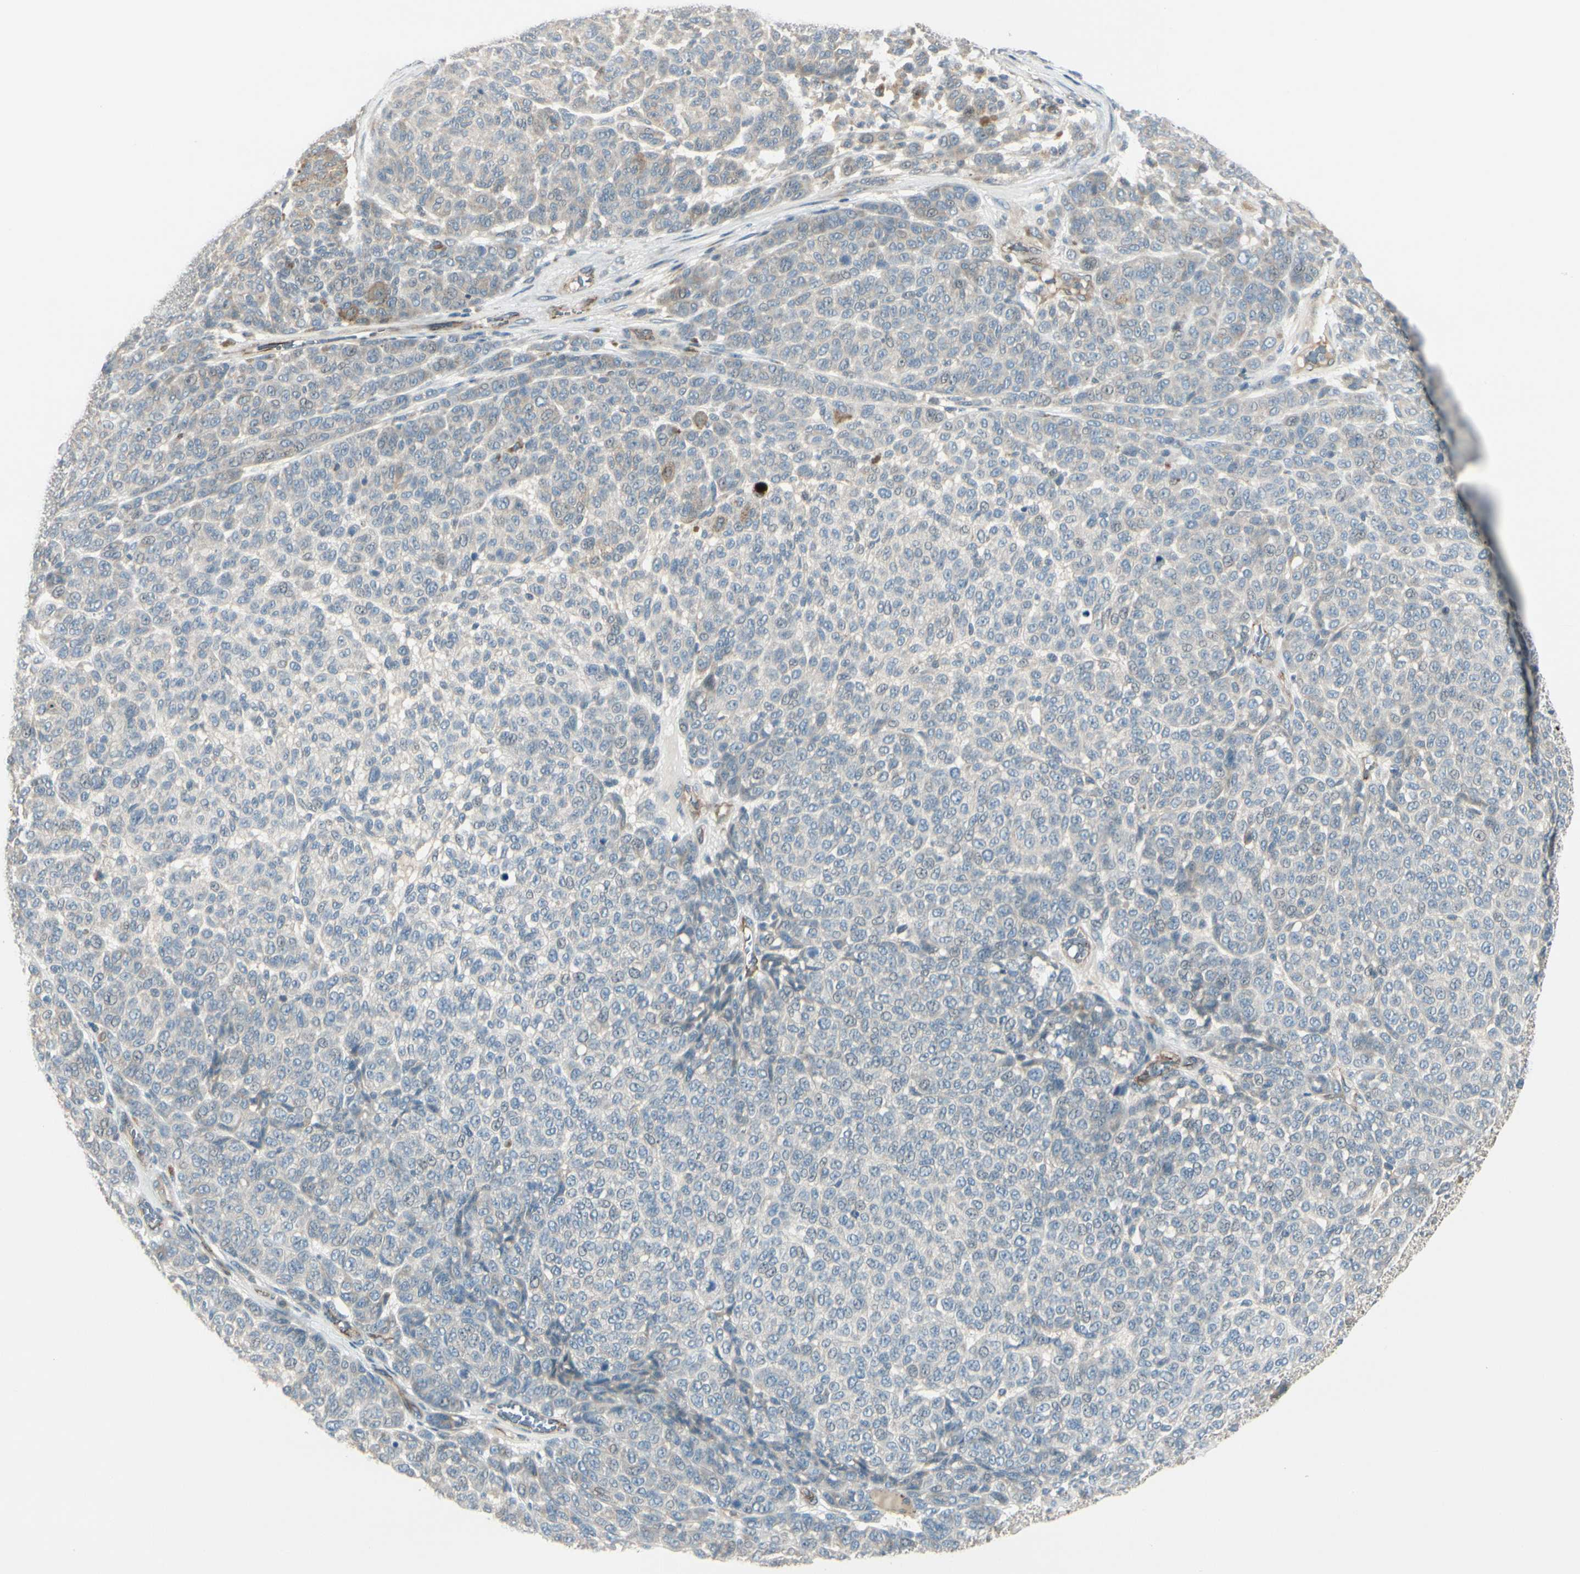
{"staining": {"intensity": "negative", "quantity": "none", "location": "none"}, "tissue": "melanoma", "cell_type": "Tumor cells", "image_type": "cancer", "snomed": [{"axis": "morphology", "description": "Malignant melanoma, NOS"}, {"axis": "topography", "description": "Skin"}], "caption": "Immunohistochemistry (IHC) micrograph of human melanoma stained for a protein (brown), which shows no expression in tumor cells.", "gene": "PPP3CB", "patient": {"sex": "male", "age": 59}}